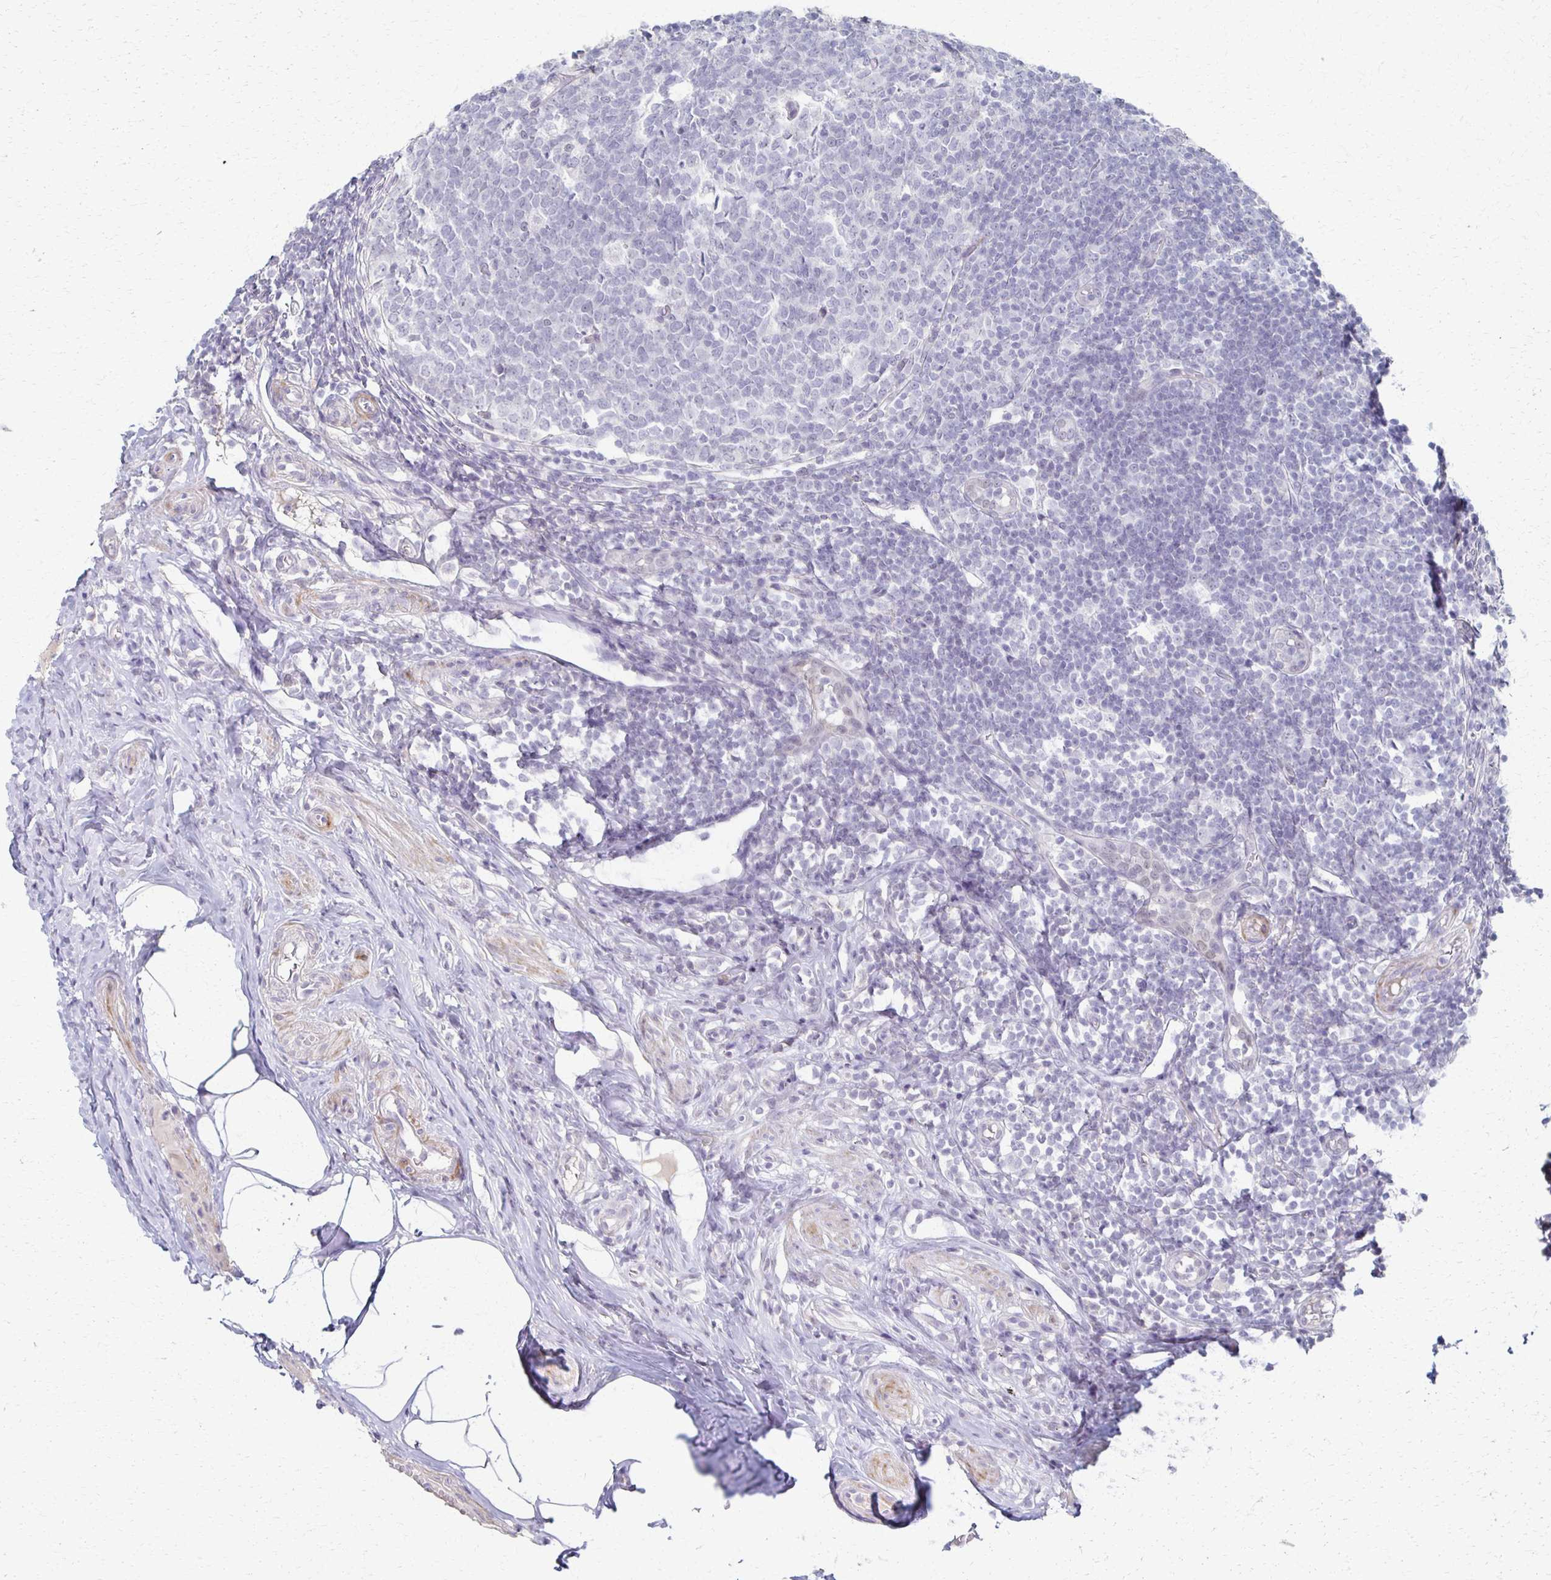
{"staining": {"intensity": "negative", "quantity": "none", "location": "none"}, "tissue": "appendix", "cell_type": "Glandular cells", "image_type": "normal", "snomed": [{"axis": "morphology", "description": "Normal tissue, NOS"}, {"axis": "topography", "description": "Appendix"}], "caption": "This image is of normal appendix stained with immunohistochemistry (IHC) to label a protein in brown with the nuclei are counter-stained blue. There is no staining in glandular cells. The staining was performed using DAB to visualize the protein expression in brown, while the nuclei were stained in blue with hematoxylin (Magnification: 20x).", "gene": "FOXO4", "patient": {"sex": "male", "age": 18}}